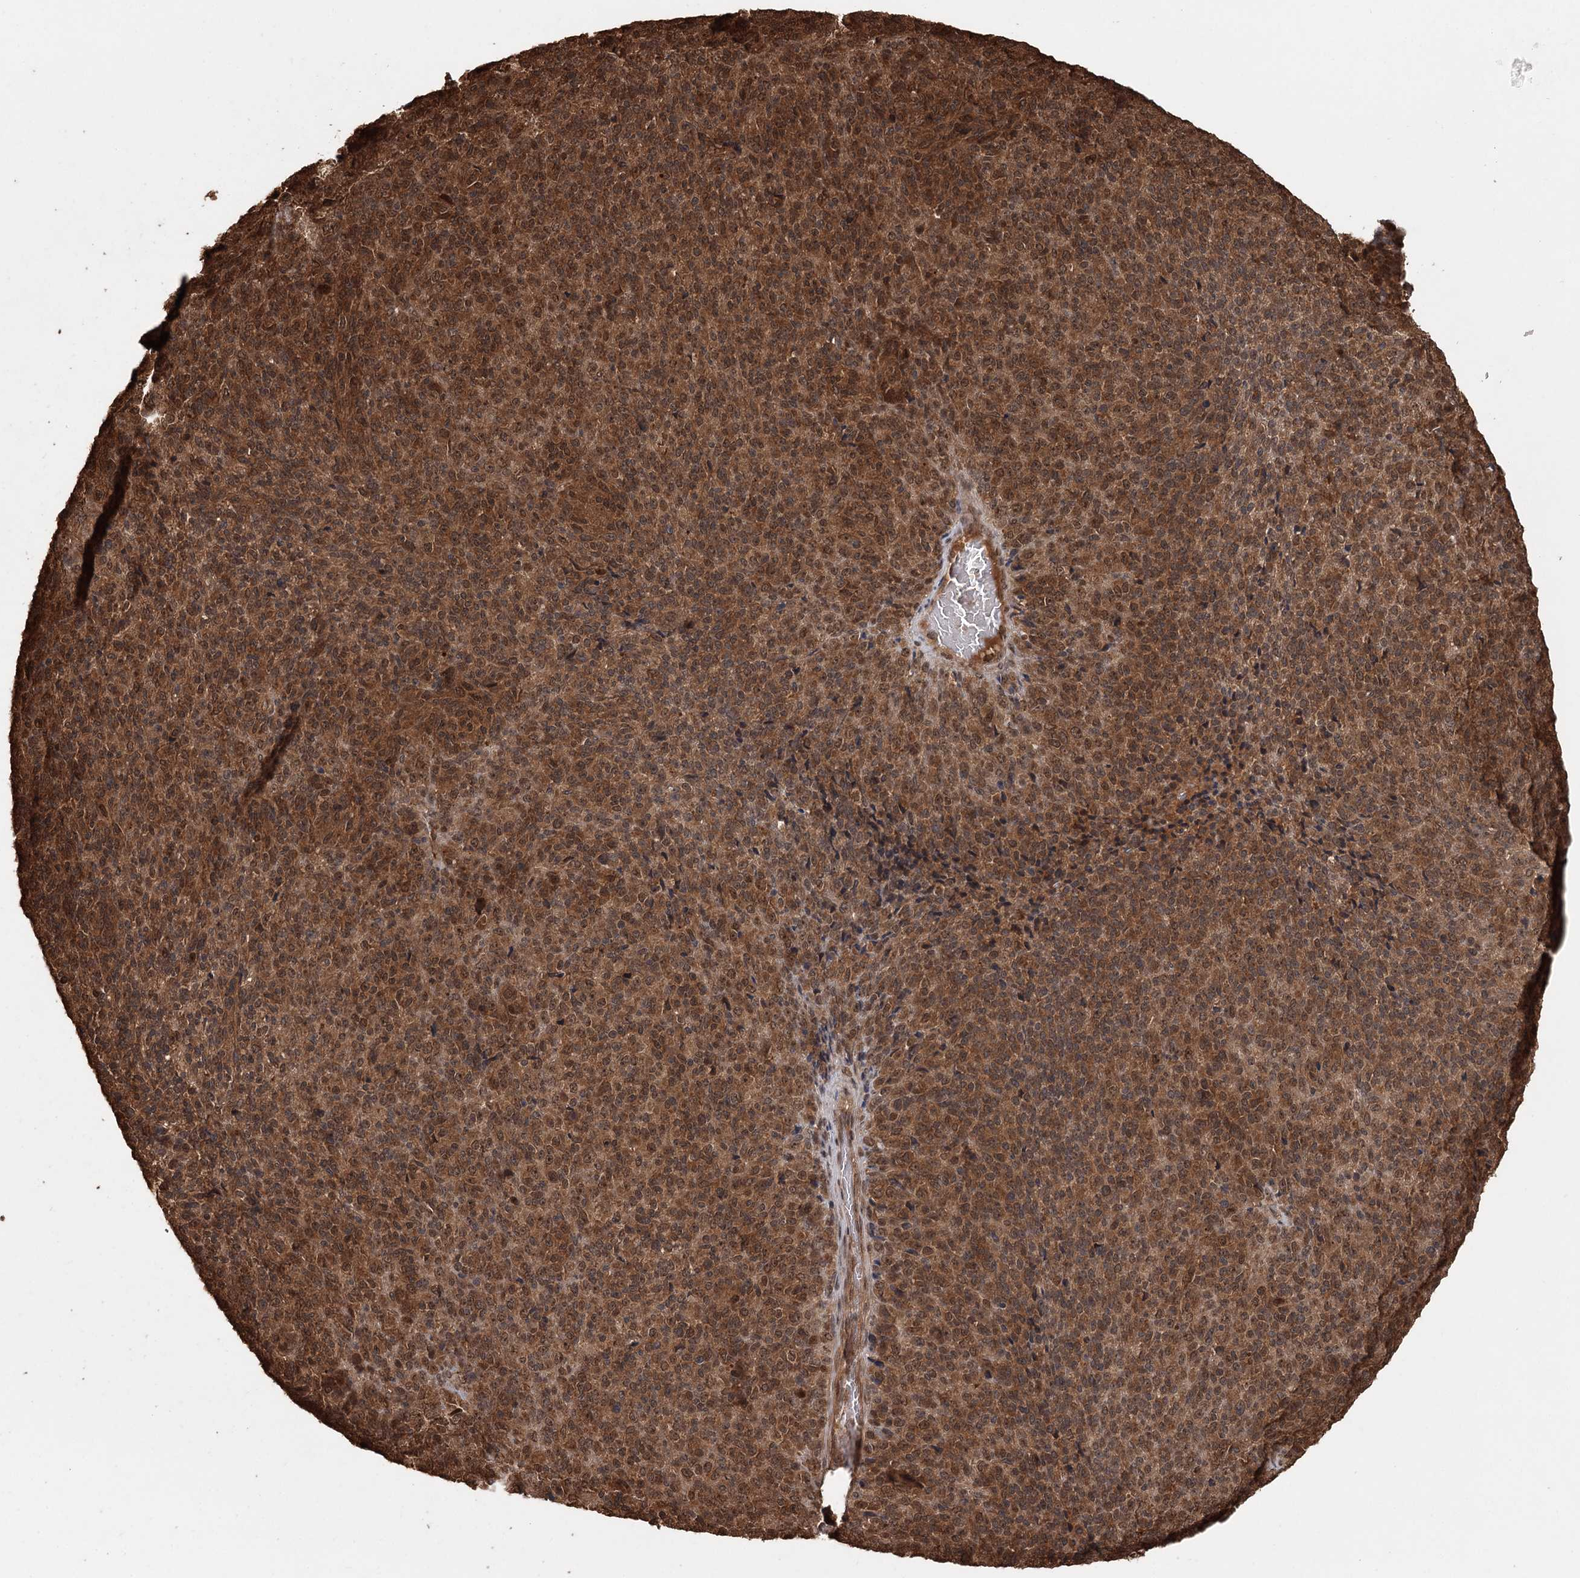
{"staining": {"intensity": "moderate", "quantity": ">75%", "location": "cytoplasmic/membranous,nuclear"}, "tissue": "melanoma", "cell_type": "Tumor cells", "image_type": "cancer", "snomed": [{"axis": "morphology", "description": "Malignant melanoma, Metastatic site"}, {"axis": "topography", "description": "Brain"}], "caption": "This is a micrograph of immunohistochemistry staining of malignant melanoma (metastatic site), which shows moderate positivity in the cytoplasmic/membranous and nuclear of tumor cells.", "gene": "N6AMT1", "patient": {"sex": "female", "age": 56}}